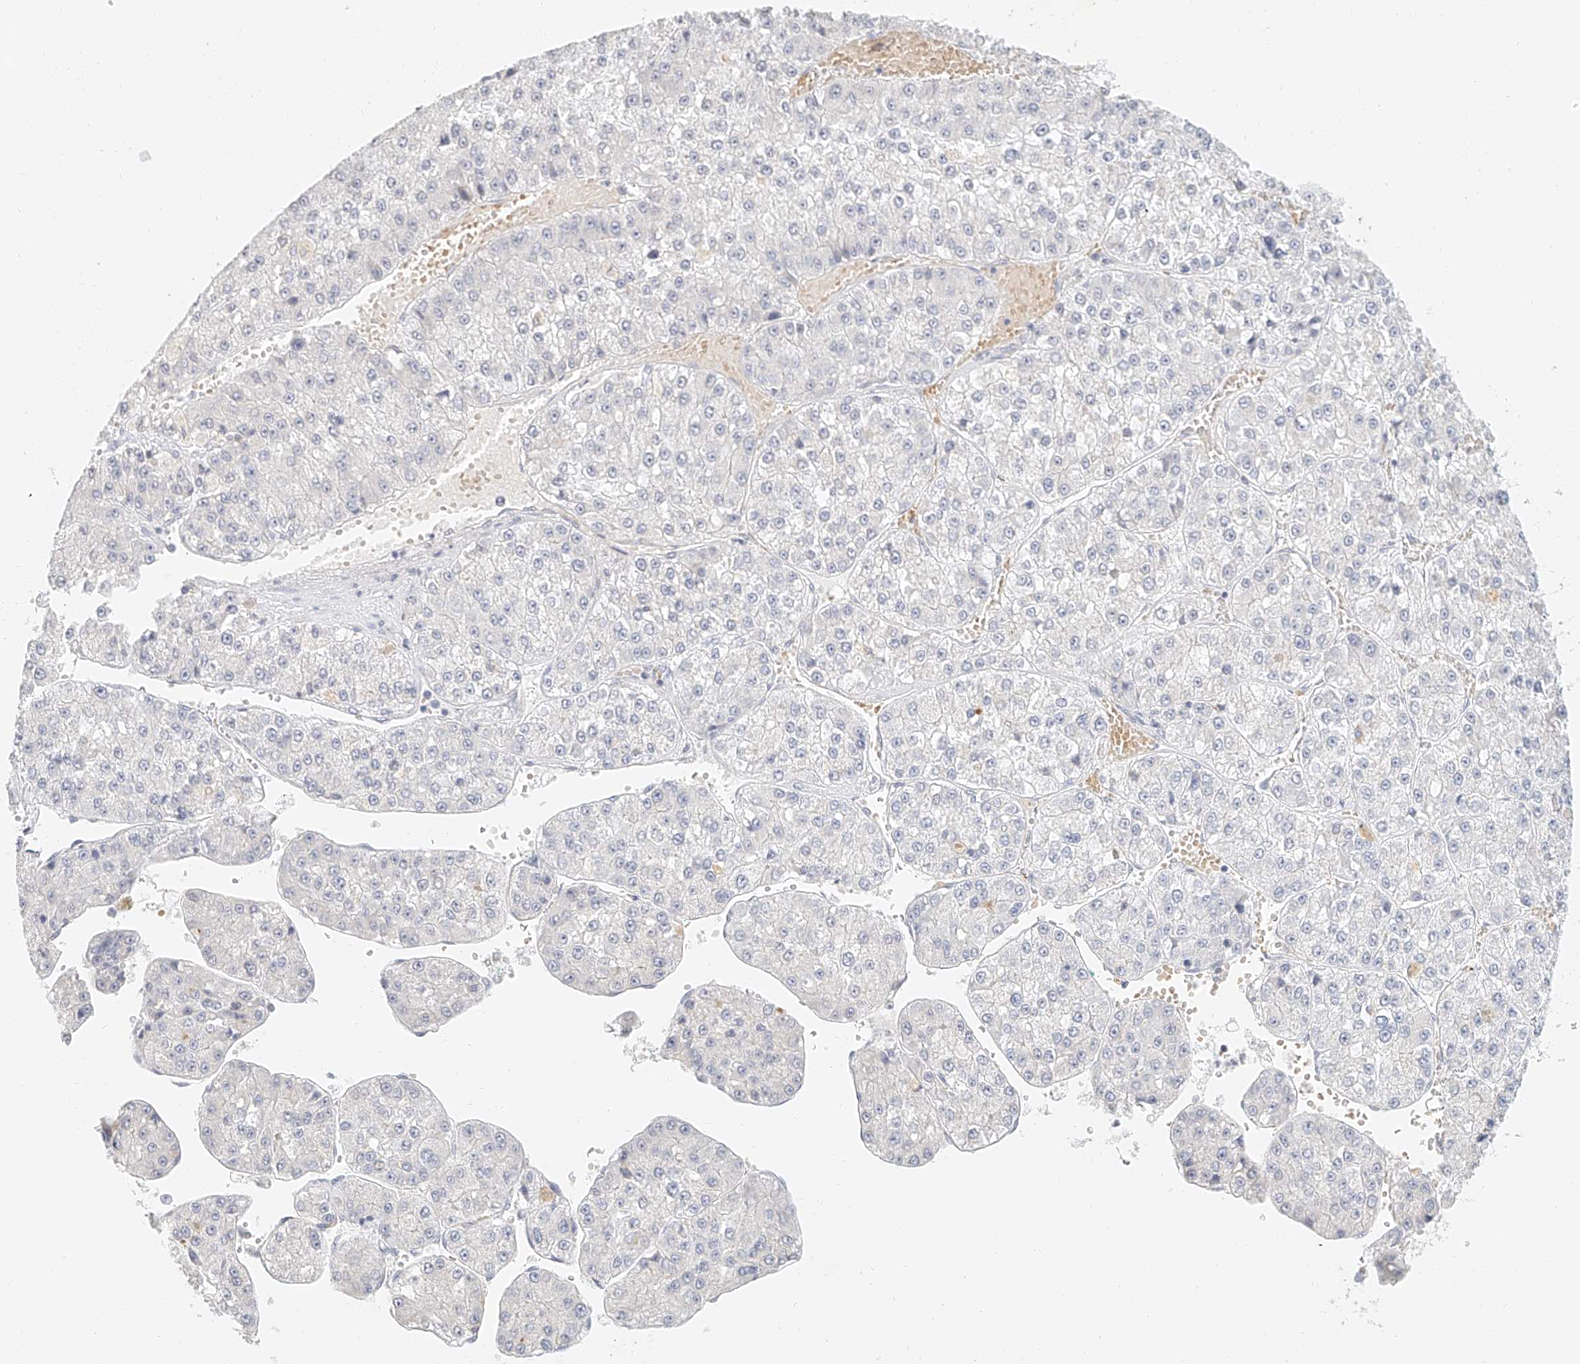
{"staining": {"intensity": "negative", "quantity": "none", "location": "none"}, "tissue": "liver cancer", "cell_type": "Tumor cells", "image_type": "cancer", "snomed": [{"axis": "morphology", "description": "Carcinoma, Hepatocellular, NOS"}, {"axis": "topography", "description": "Liver"}], "caption": "There is no significant positivity in tumor cells of liver hepatocellular carcinoma. (Stains: DAB (3,3'-diaminobenzidine) immunohistochemistry (IHC) with hematoxylin counter stain, Microscopy: brightfield microscopy at high magnification).", "gene": "CXorf58", "patient": {"sex": "female", "age": 73}}